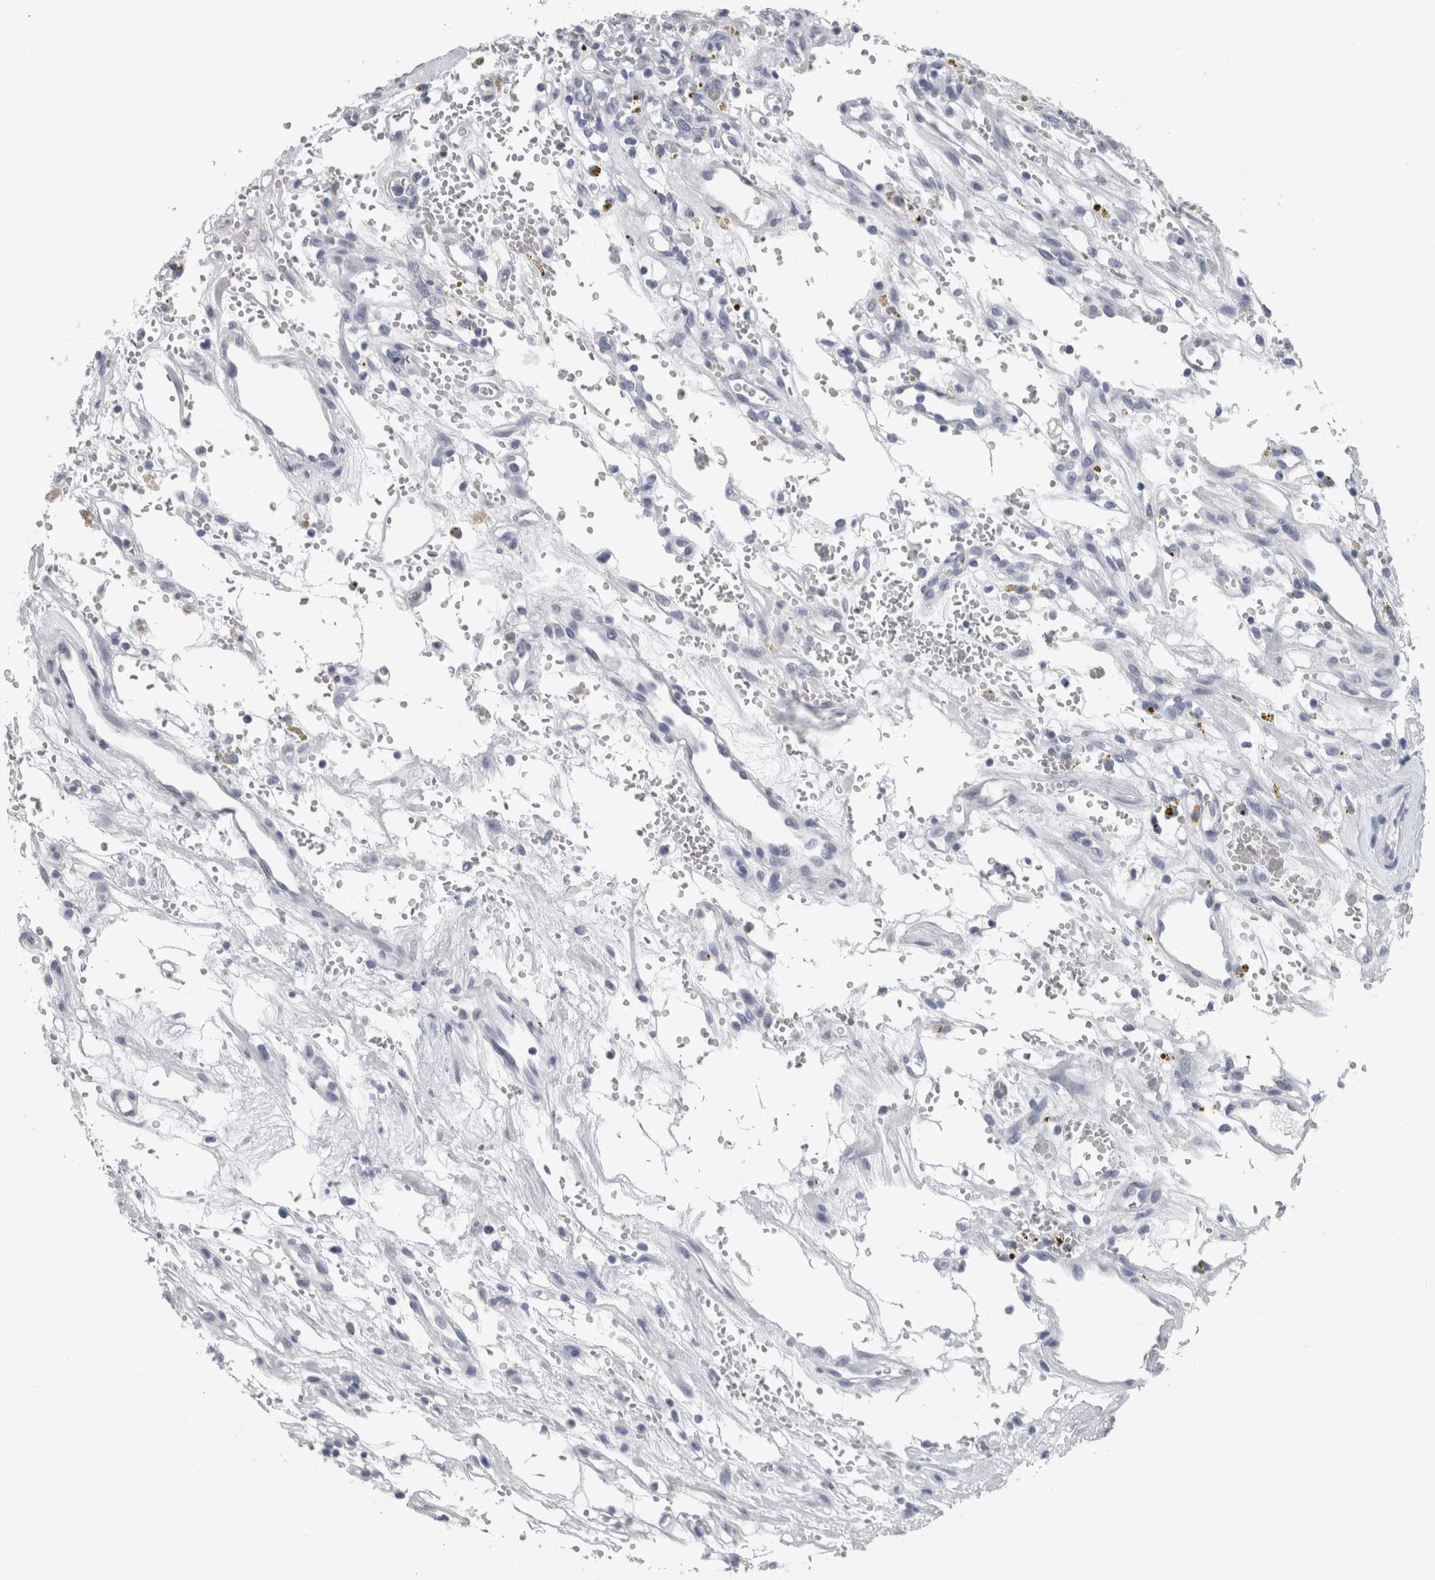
{"staining": {"intensity": "negative", "quantity": "none", "location": "none"}, "tissue": "renal cancer", "cell_type": "Tumor cells", "image_type": "cancer", "snomed": [{"axis": "morphology", "description": "Adenocarcinoma, NOS"}, {"axis": "topography", "description": "Kidney"}], "caption": "The histopathology image demonstrates no staining of tumor cells in adenocarcinoma (renal).", "gene": "CA8", "patient": {"sex": "female", "age": 57}}